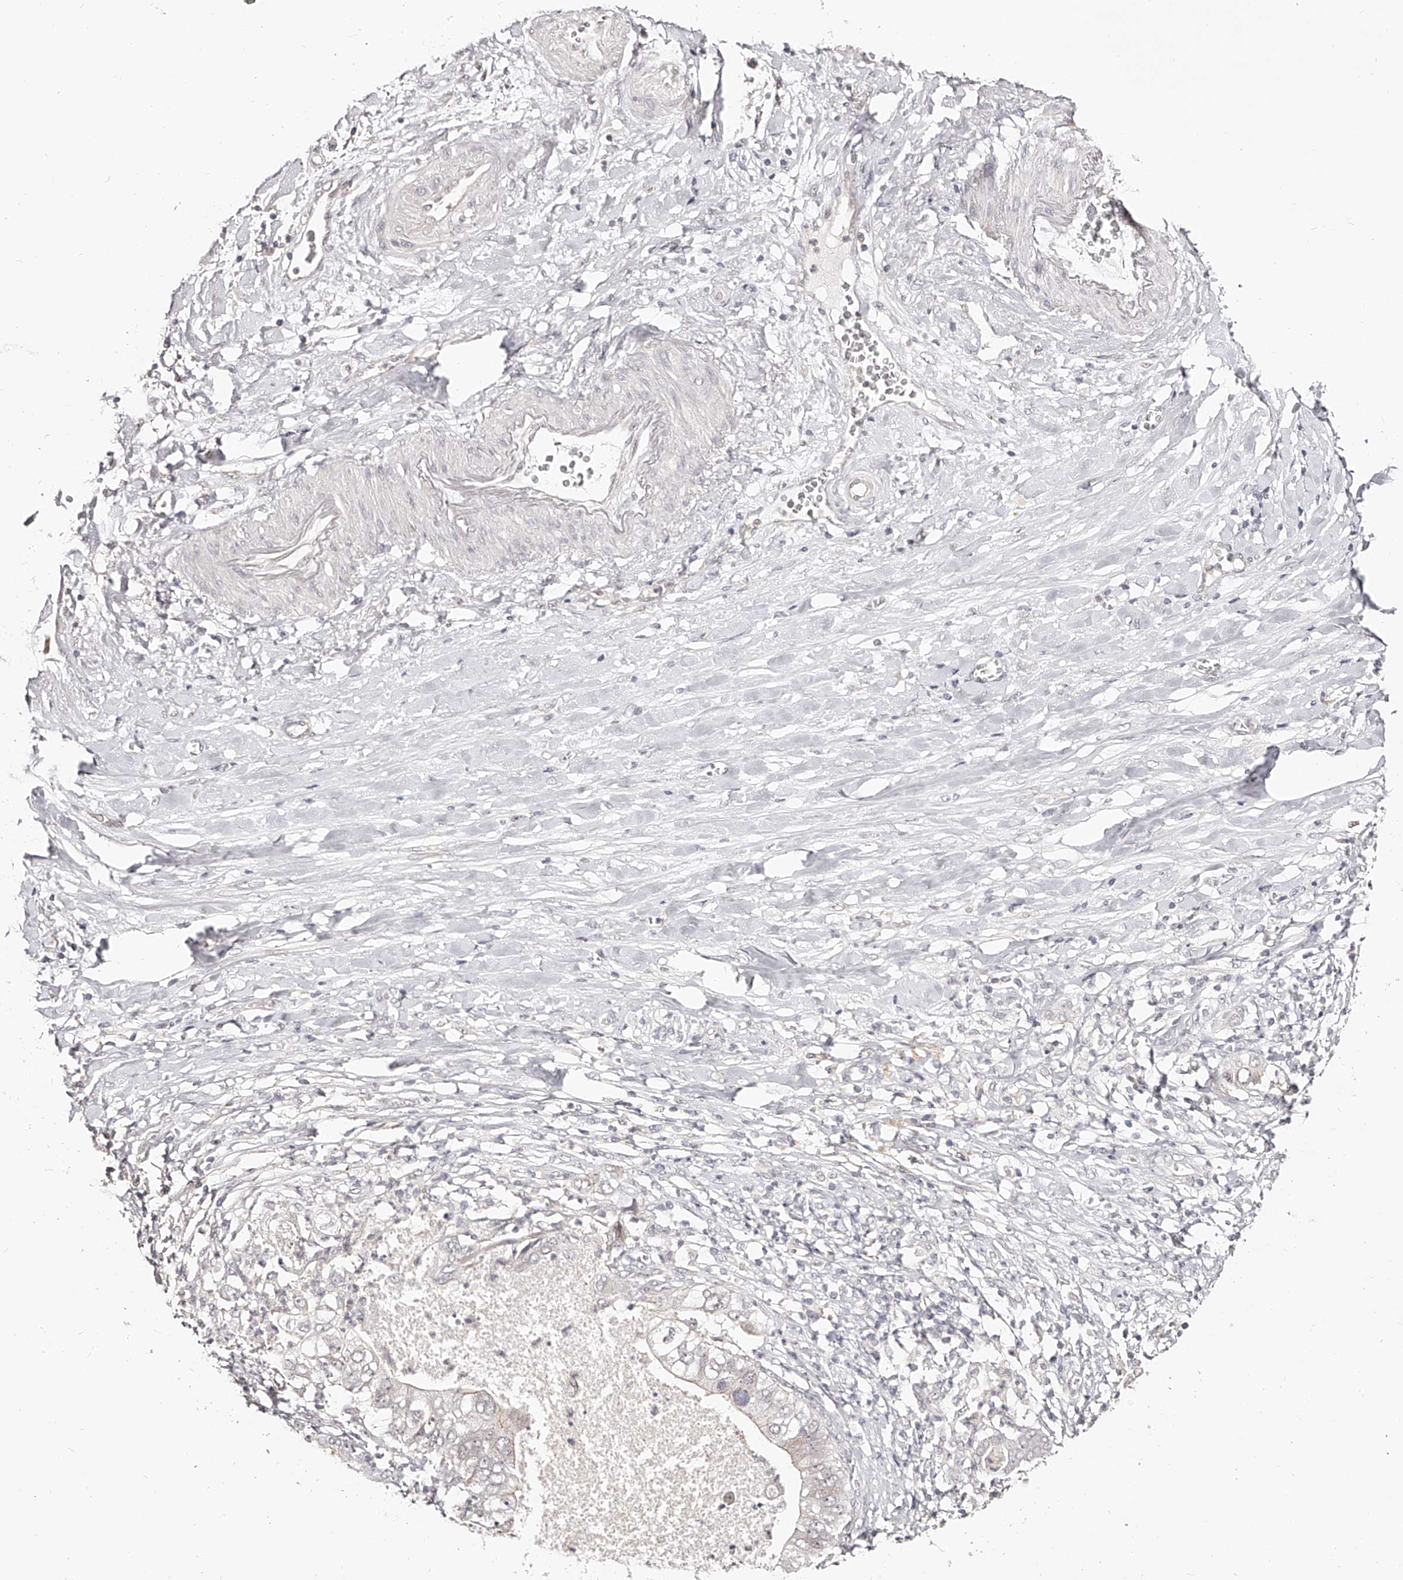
{"staining": {"intensity": "weak", "quantity": "<25%", "location": "cytoplasmic/membranous"}, "tissue": "pancreatic cancer", "cell_type": "Tumor cells", "image_type": "cancer", "snomed": [{"axis": "morphology", "description": "Adenocarcinoma, NOS"}, {"axis": "topography", "description": "Pancreas"}], "caption": "This micrograph is of pancreatic cancer stained with immunohistochemistry (IHC) to label a protein in brown with the nuclei are counter-stained blue. There is no staining in tumor cells. (DAB (3,3'-diaminobenzidine) IHC with hematoxylin counter stain).", "gene": "ZNF789", "patient": {"sex": "female", "age": 78}}